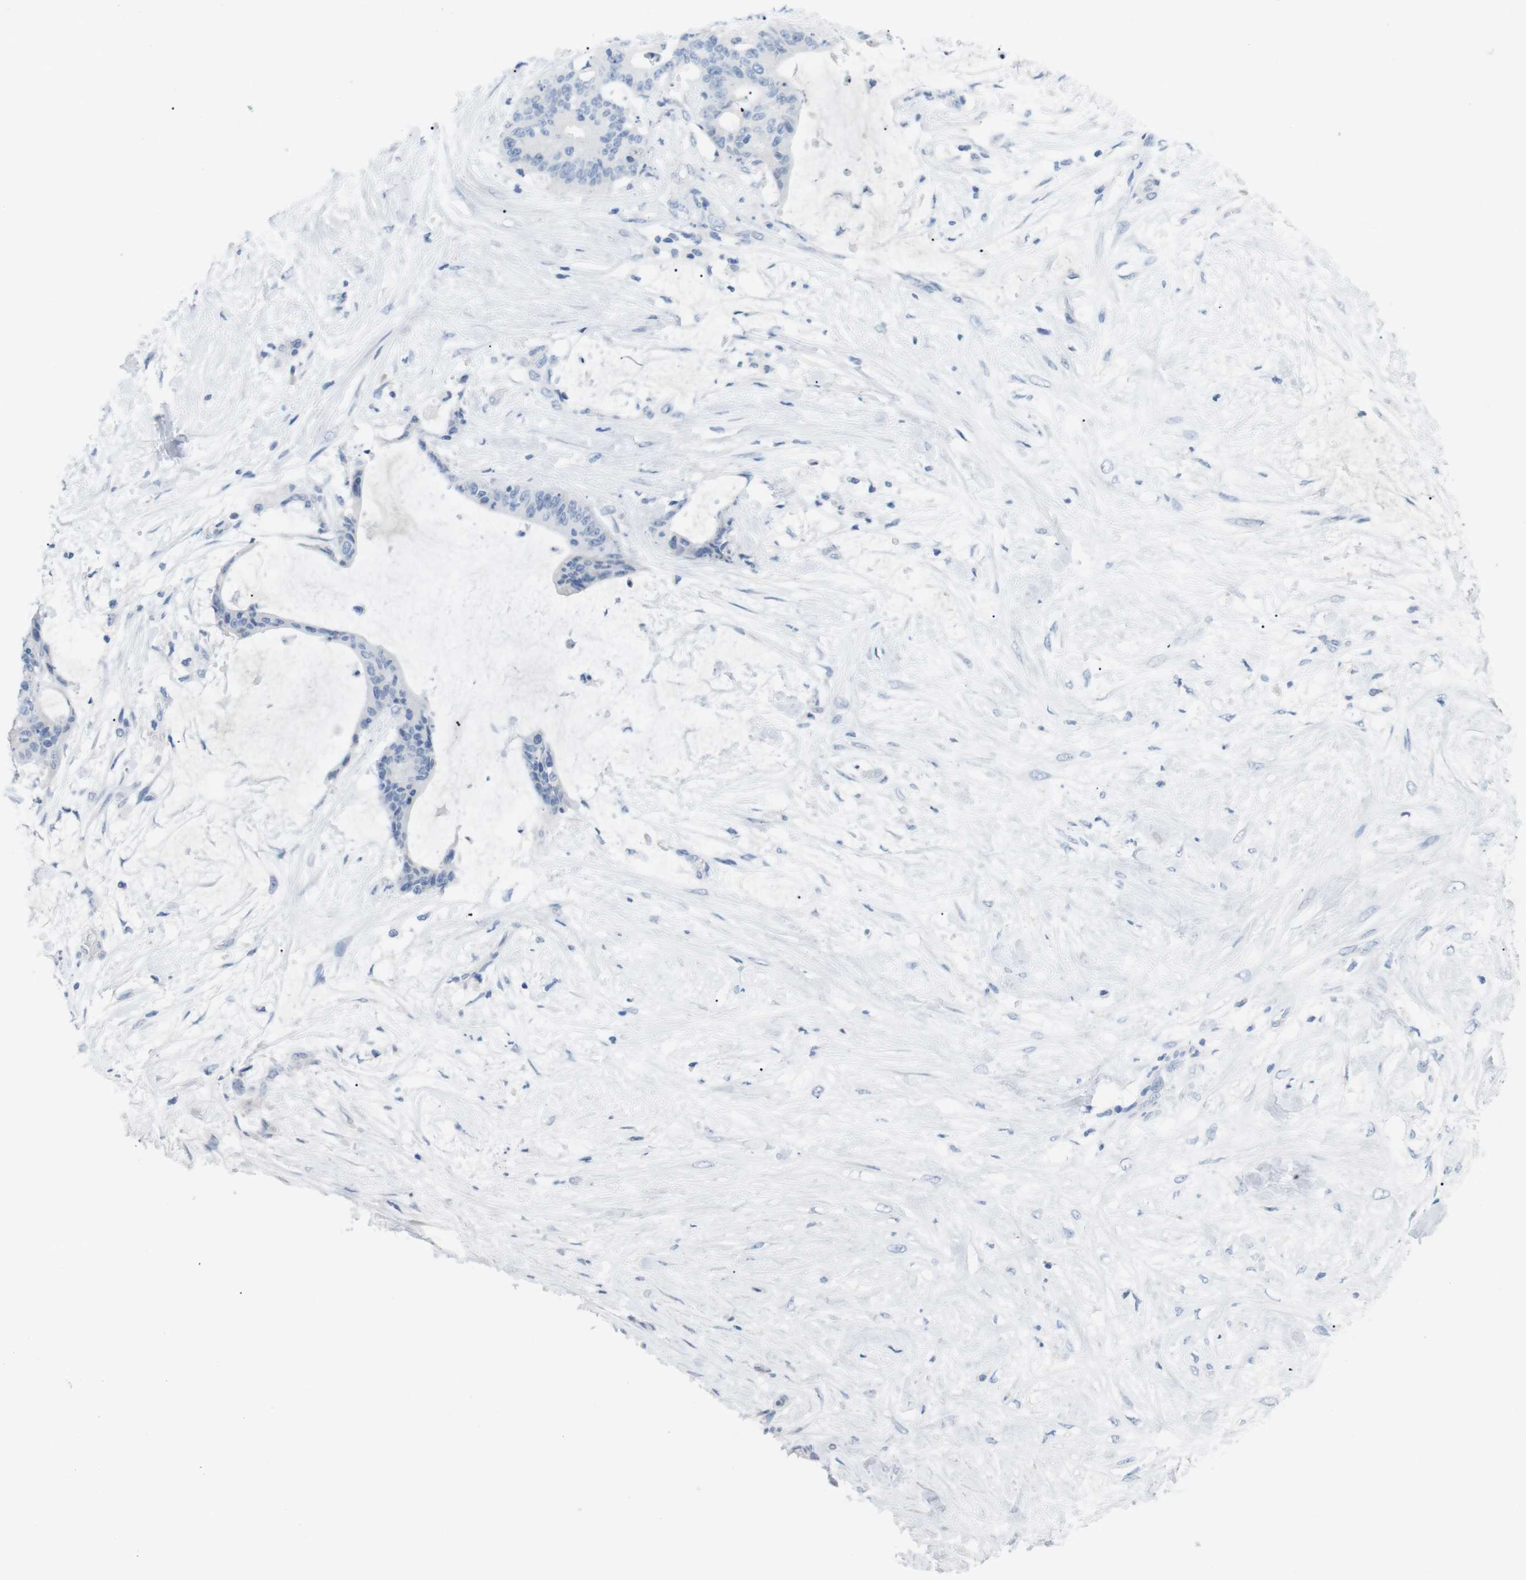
{"staining": {"intensity": "negative", "quantity": "none", "location": "none"}, "tissue": "liver cancer", "cell_type": "Tumor cells", "image_type": "cancer", "snomed": [{"axis": "morphology", "description": "Cholangiocarcinoma"}, {"axis": "topography", "description": "Liver"}], "caption": "IHC of liver cholangiocarcinoma reveals no expression in tumor cells.", "gene": "HBG2", "patient": {"sex": "female", "age": 73}}